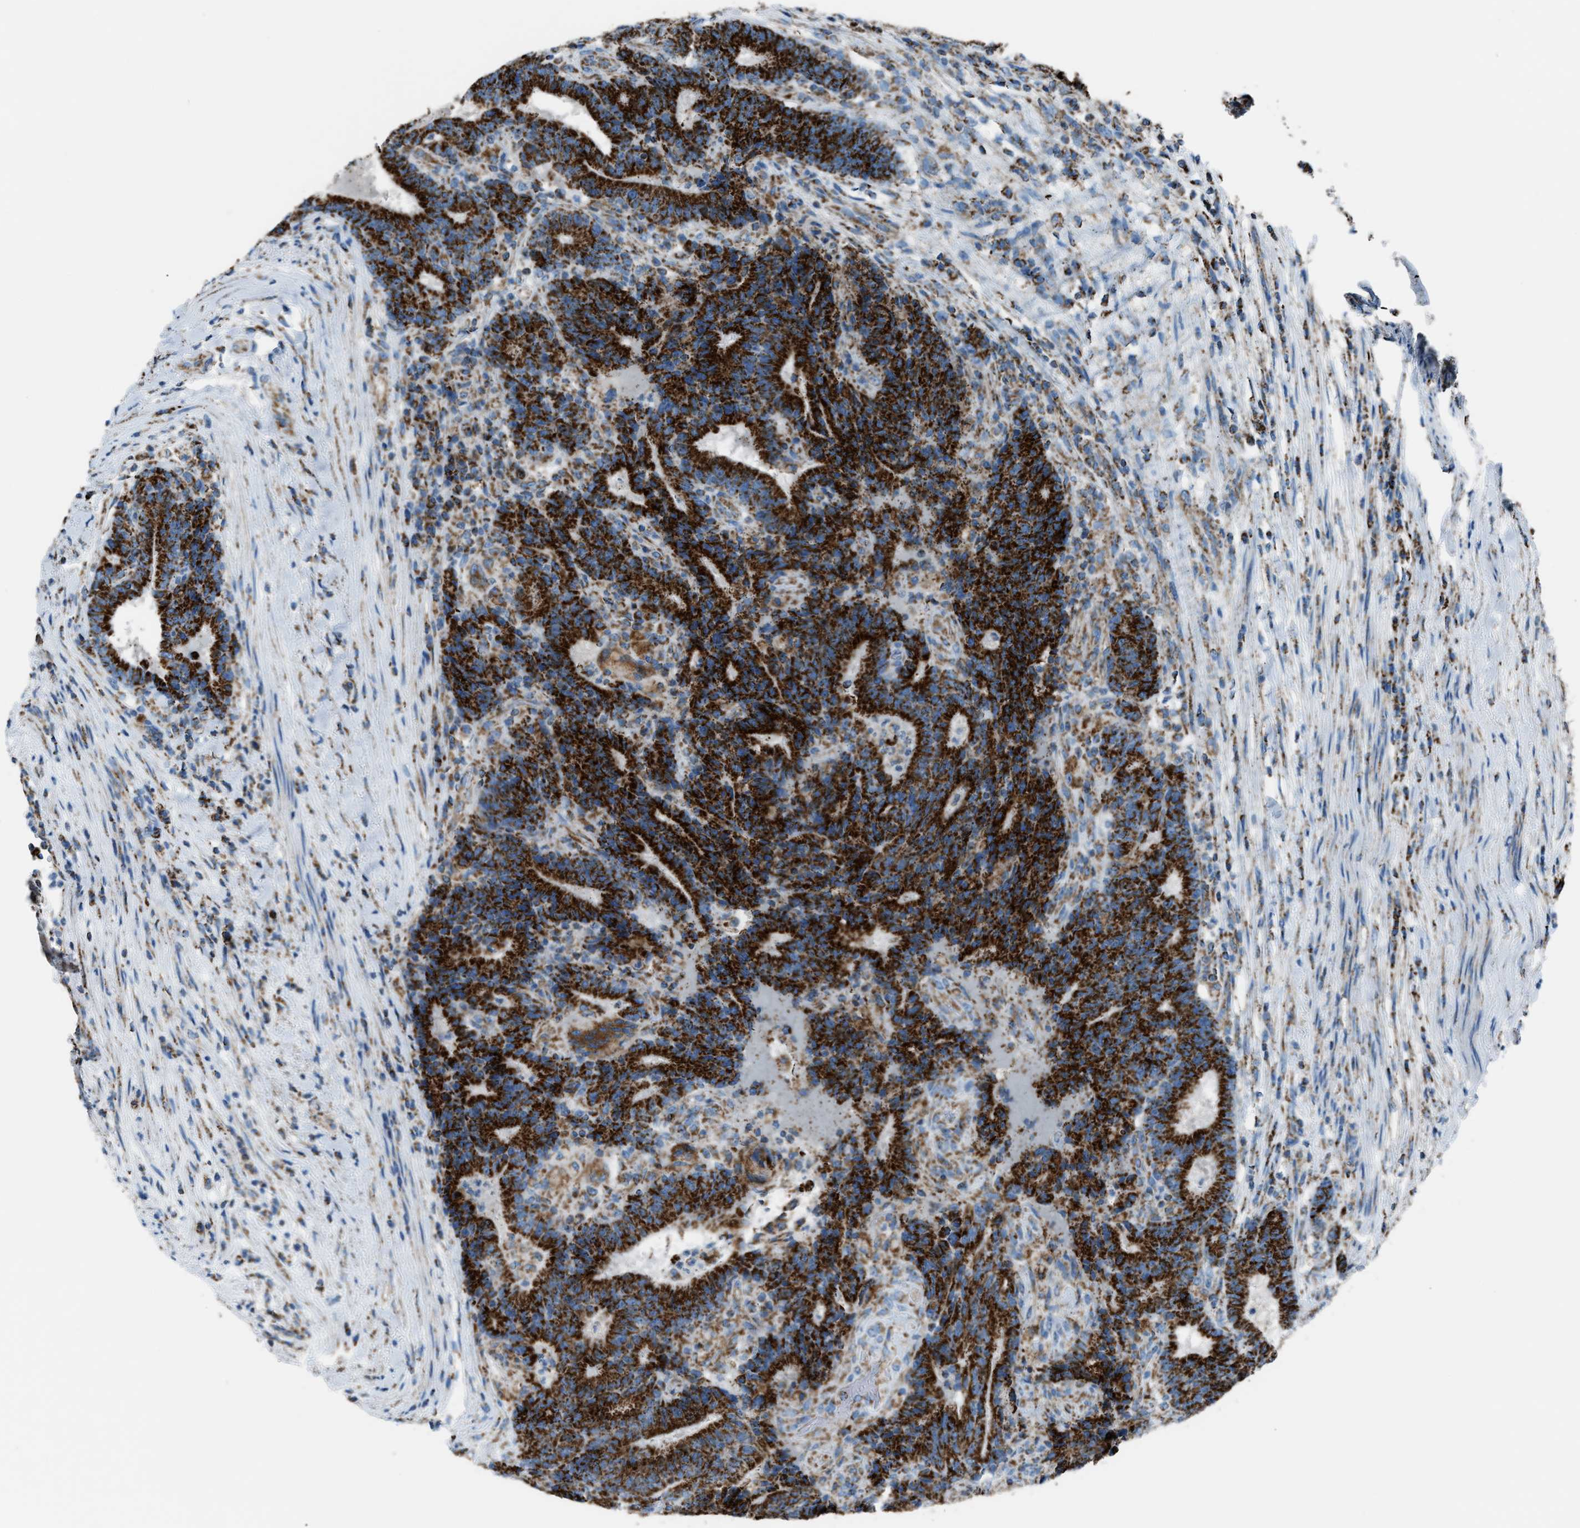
{"staining": {"intensity": "strong", "quantity": ">75%", "location": "cytoplasmic/membranous"}, "tissue": "colorectal cancer", "cell_type": "Tumor cells", "image_type": "cancer", "snomed": [{"axis": "morphology", "description": "Normal tissue, NOS"}, {"axis": "morphology", "description": "Adenocarcinoma, NOS"}, {"axis": "topography", "description": "Colon"}], "caption": "Tumor cells demonstrate high levels of strong cytoplasmic/membranous staining in approximately >75% of cells in colorectal cancer (adenocarcinoma).", "gene": "MDH2", "patient": {"sex": "female", "age": 75}}